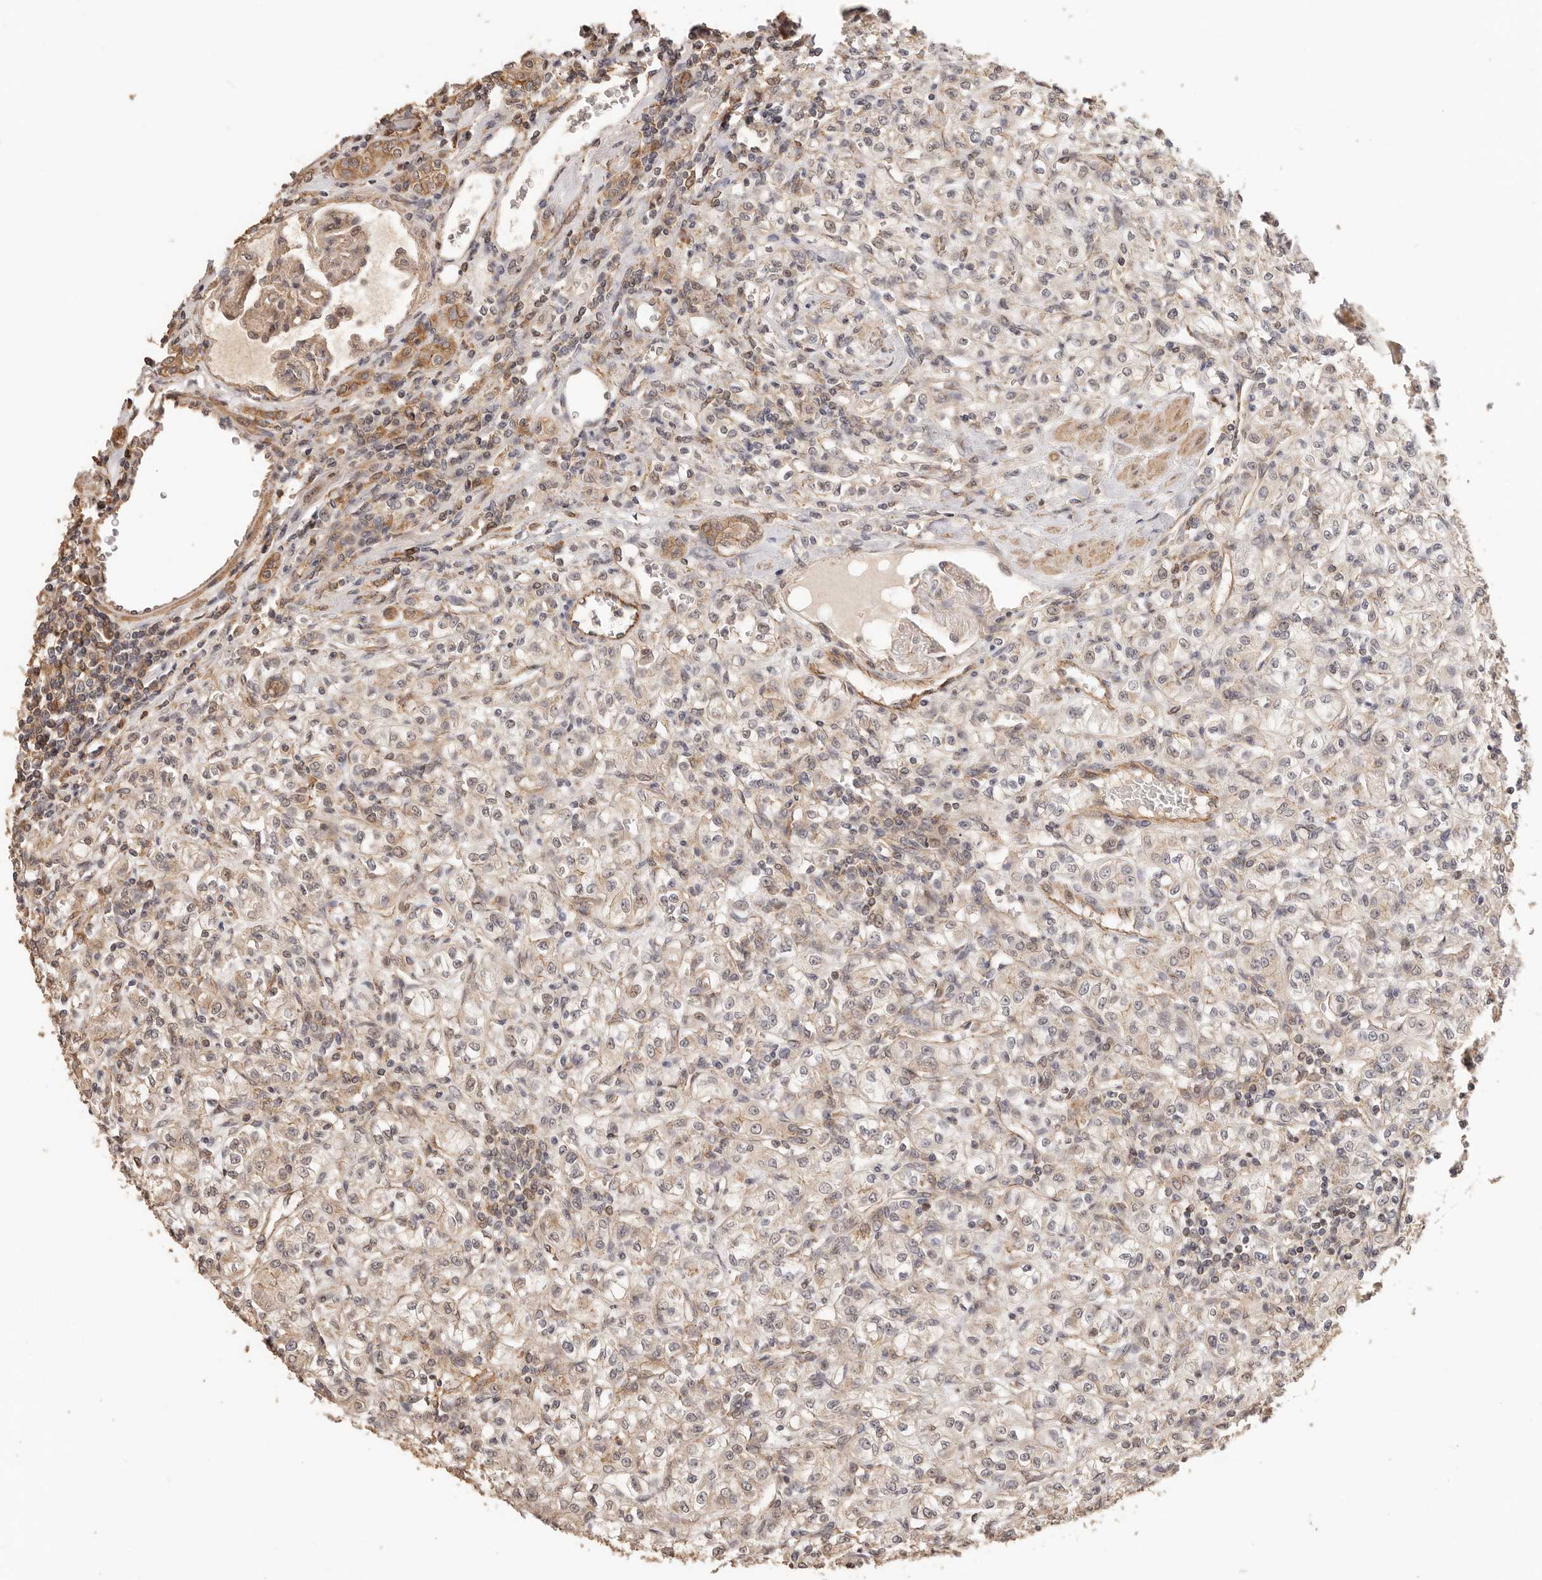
{"staining": {"intensity": "weak", "quantity": "<25%", "location": "cytoplasmic/membranous"}, "tissue": "renal cancer", "cell_type": "Tumor cells", "image_type": "cancer", "snomed": [{"axis": "morphology", "description": "Adenocarcinoma, NOS"}, {"axis": "topography", "description": "Kidney"}], "caption": "Immunohistochemistry of adenocarcinoma (renal) demonstrates no positivity in tumor cells.", "gene": "AFDN", "patient": {"sex": "male", "age": 77}}